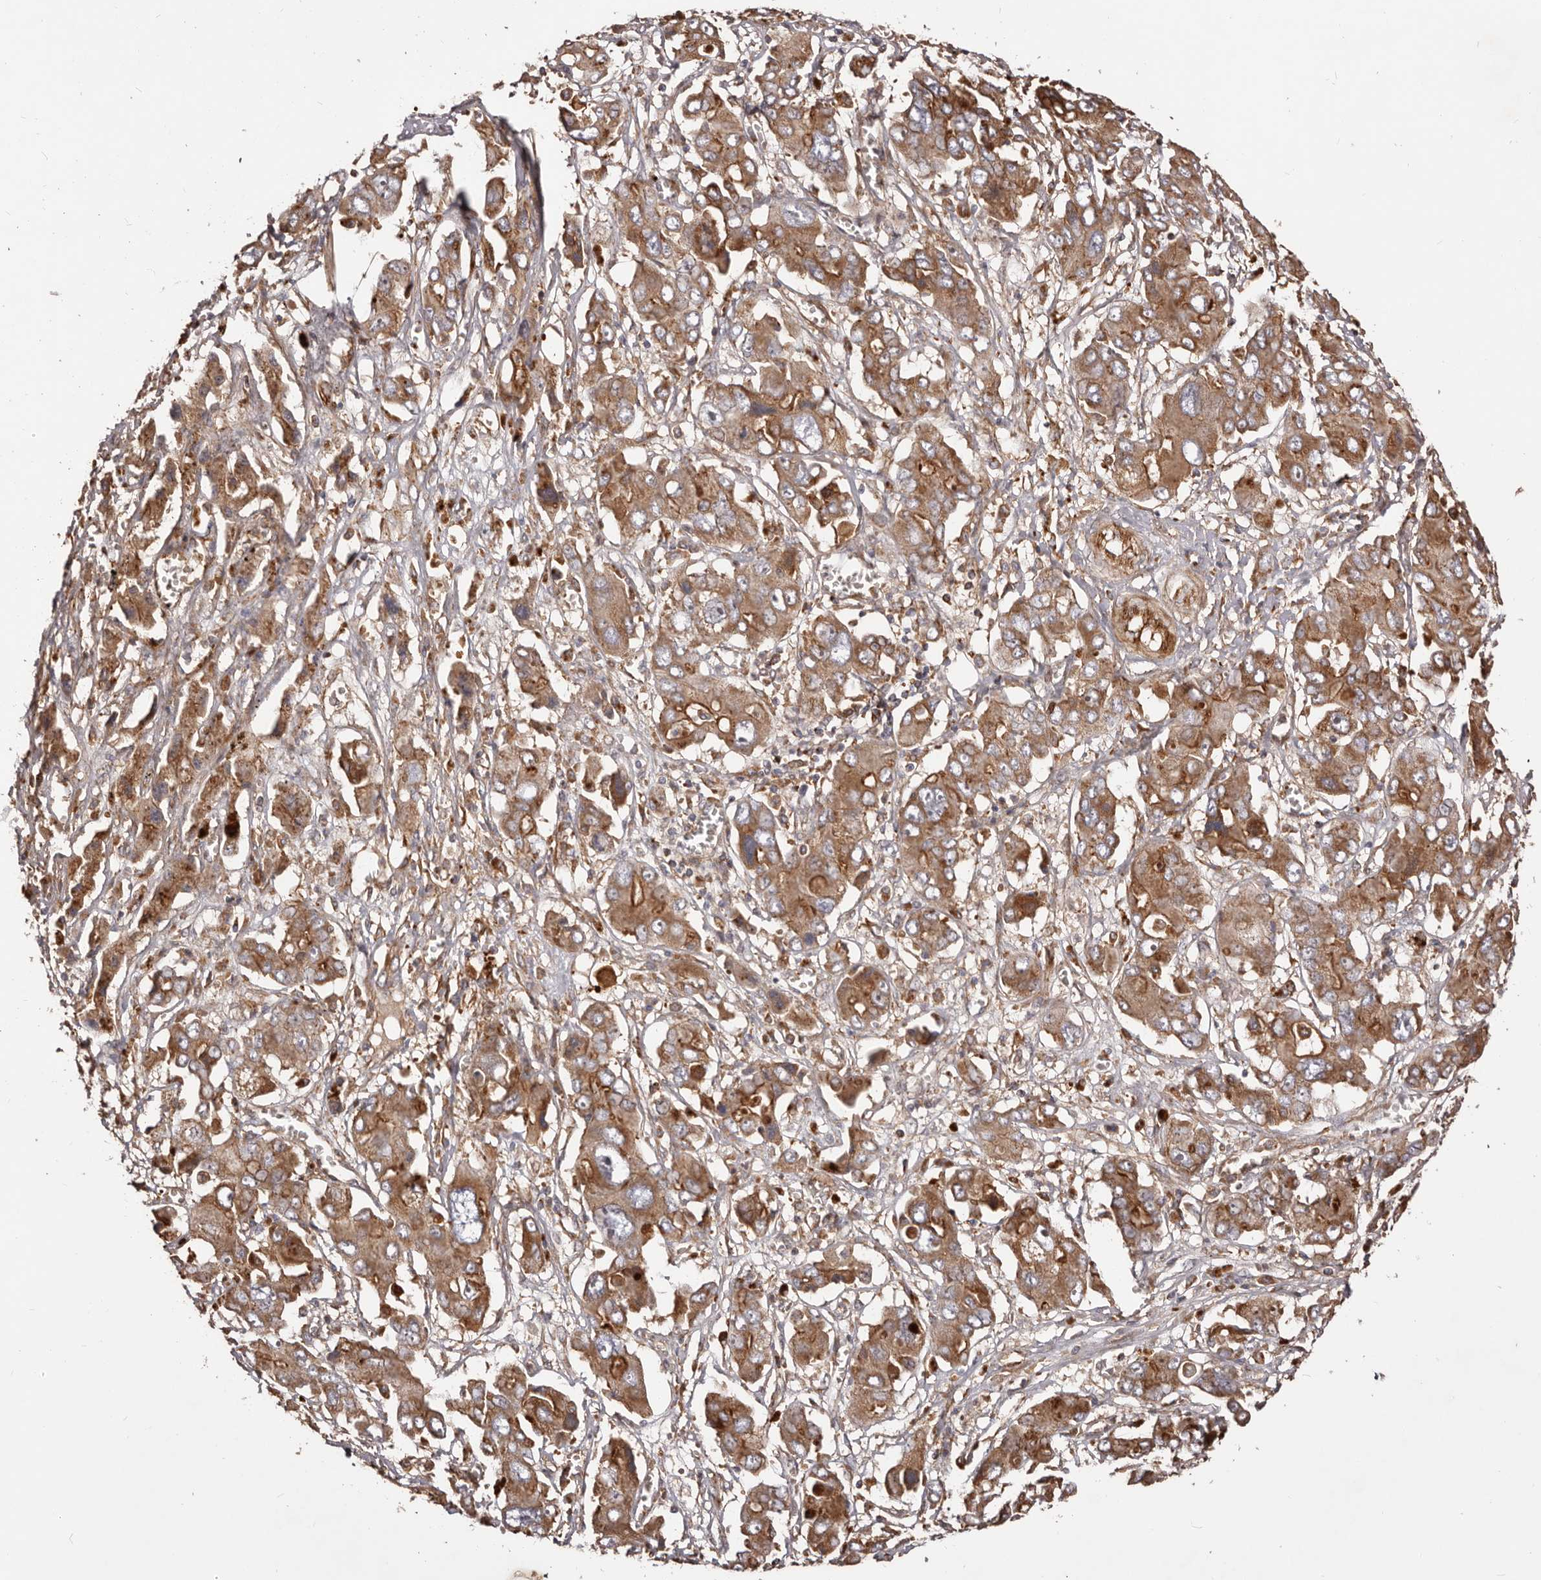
{"staining": {"intensity": "strong", "quantity": "25%-75%", "location": "cytoplasmic/membranous"}, "tissue": "liver cancer", "cell_type": "Tumor cells", "image_type": "cancer", "snomed": [{"axis": "morphology", "description": "Cholangiocarcinoma"}, {"axis": "topography", "description": "Liver"}], "caption": "A brown stain labels strong cytoplasmic/membranous positivity of a protein in human liver cancer (cholangiocarcinoma) tumor cells.", "gene": "GTPBP1", "patient": {"sex": "male", "age": 67}}